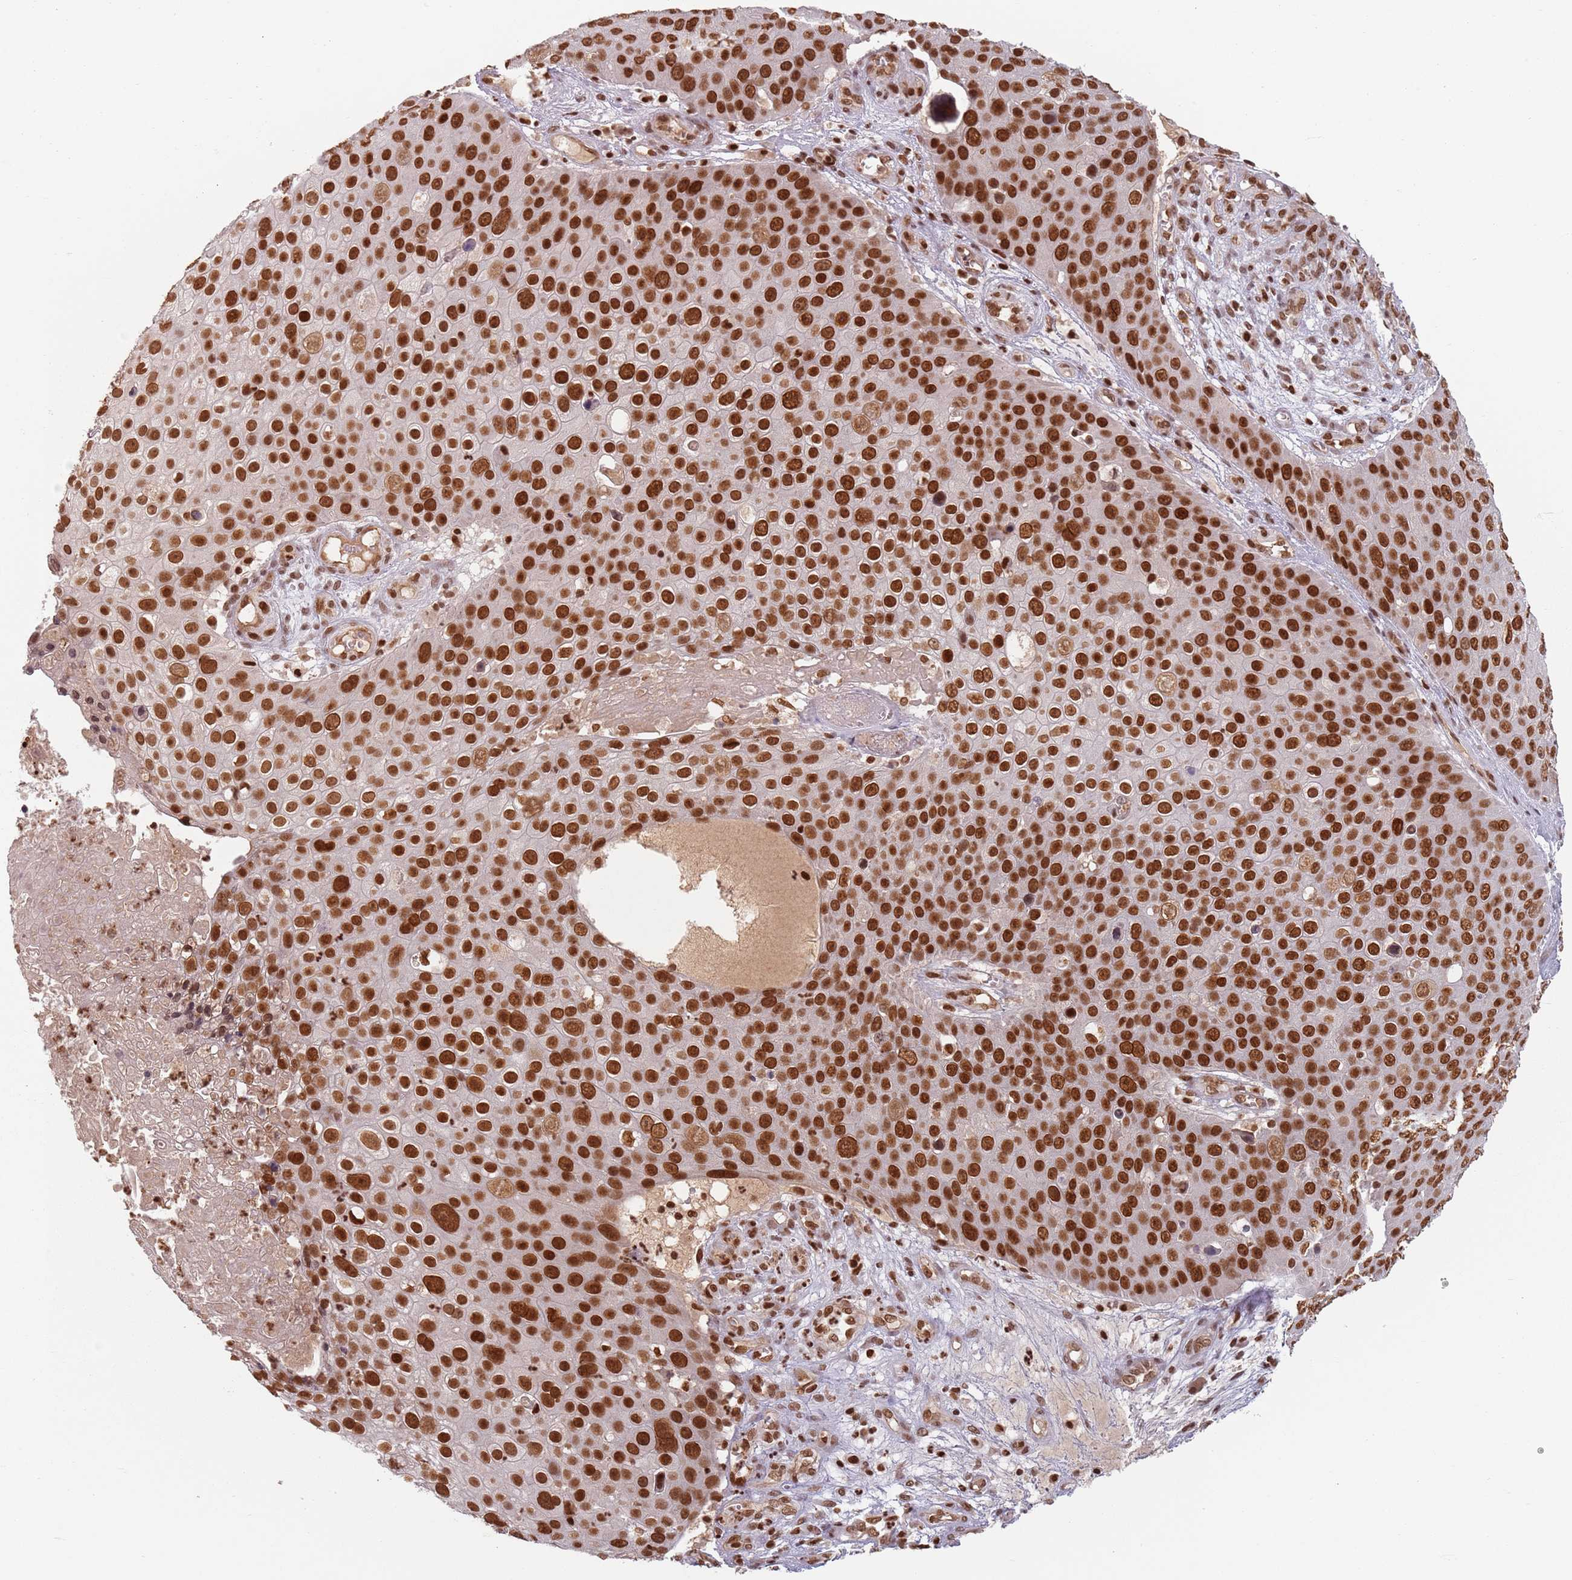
{"staining": {"intensity": "strong", "quantity": ">75%", "location": "nuclear"}, "tissue": "skin cancer", "cell_type": "Tumor cells", "image_type": "cancer", "snomed": [{"axis": "morphology", "description": "Squamous cell carcinoma, NOS"}, {"axis": "topography", "description": "Skin"}], "caption": "A photomicrograph showing strong nuclear staining in about >75% of tumor cells in skin squamous cell carcinoma, as visualized by brown immunohistochemical staining.", "gene": "NUP50", "patient": {"sex": "male", "age": 71}}